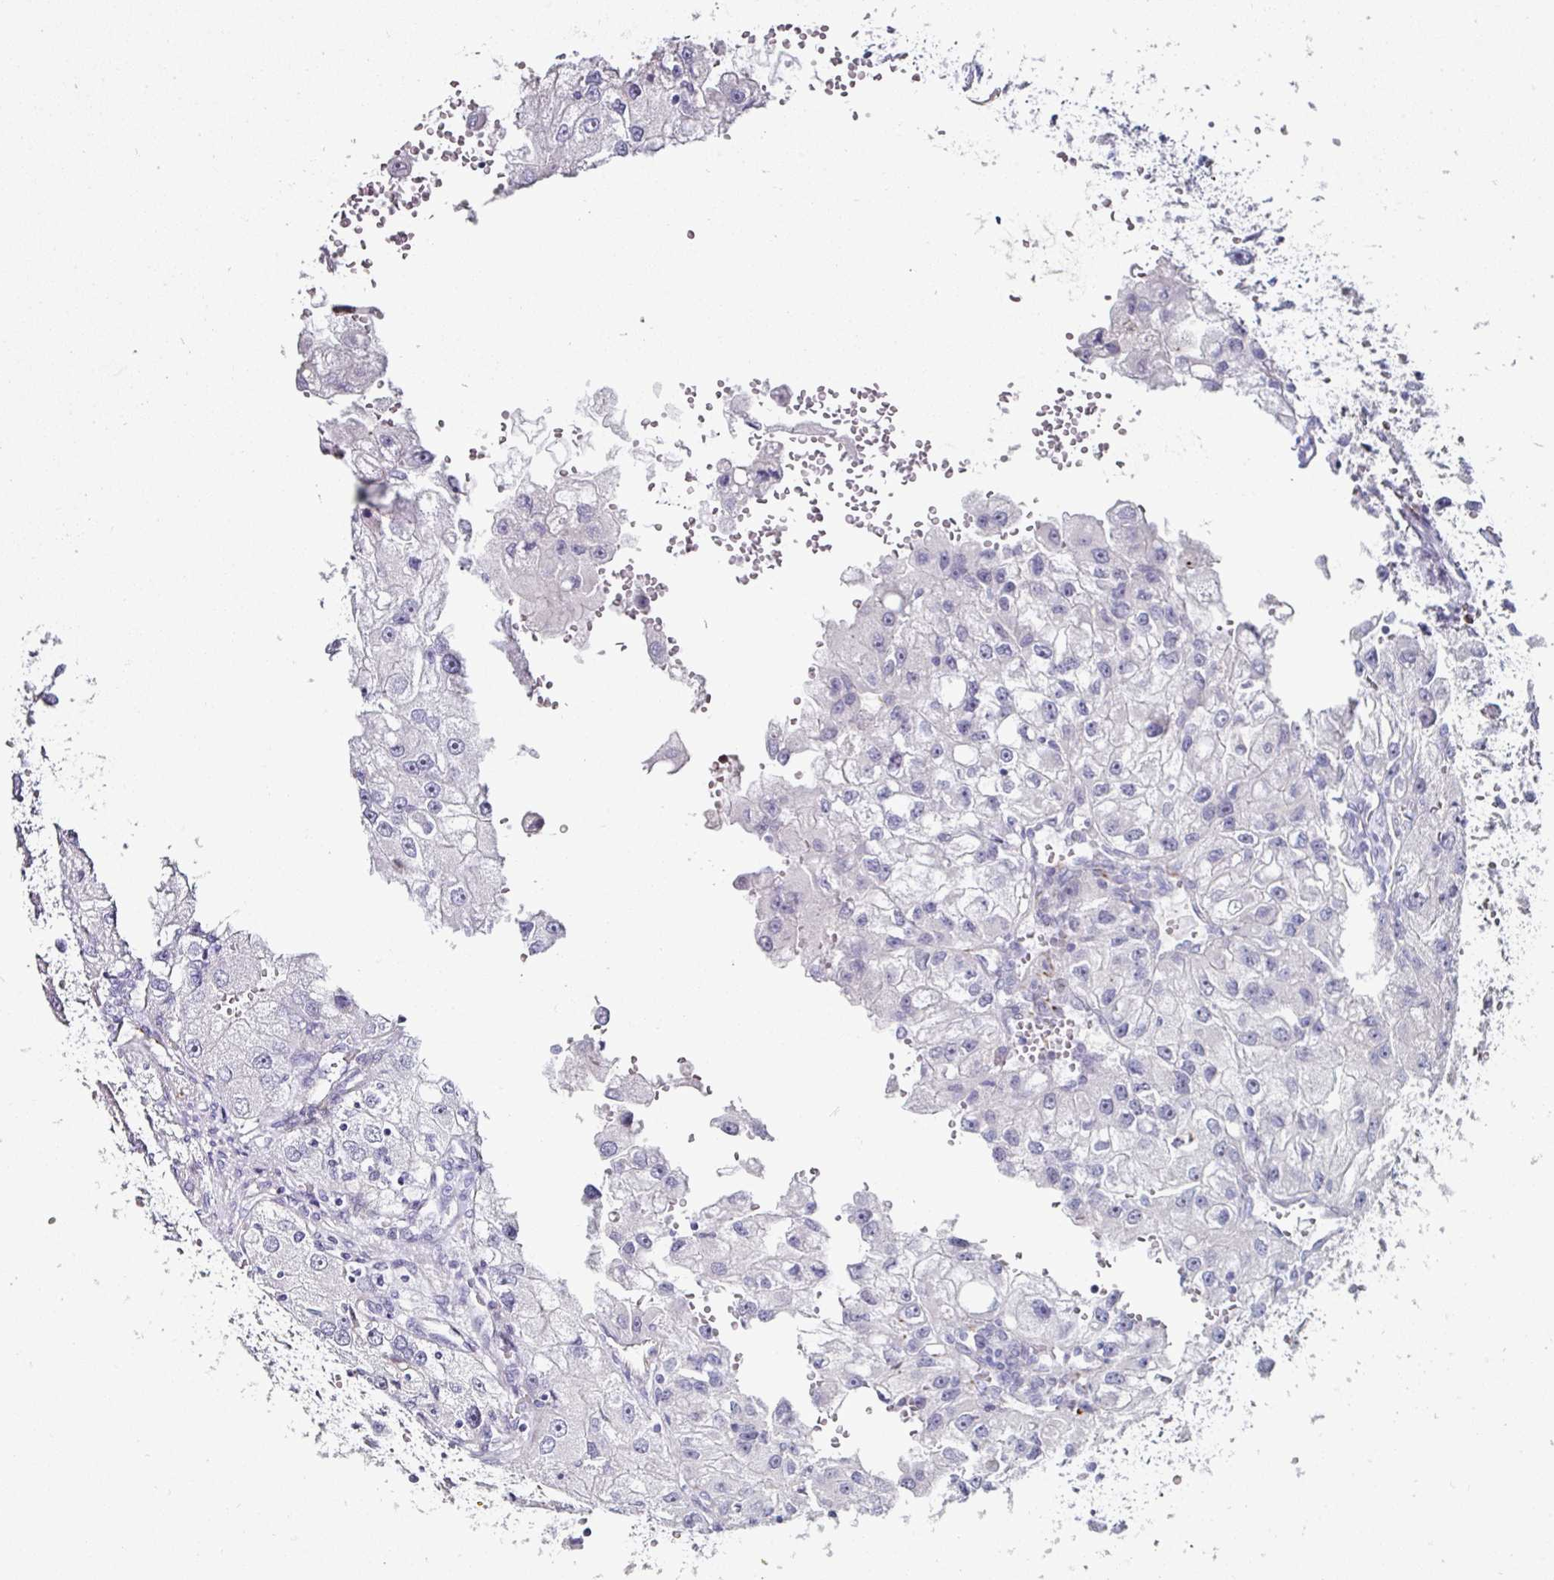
{"staining": {"intensity": "negative", "quantity": "none", "location": "none"}, "tissue": "renal cancer", "cell_type": "Tumor cells", "image_type": "cancer", "snomed": [{"axis": "morphology", "description": "Adenocarcinoma, NOS"}, {"axis": "topography", "description": "Kidney"}], "caption": "Tumor cells show no significant protein expression in adenocarcinoma (renal).", "gene": "TMPRSS9", "patient": {"sex": "male", "age": 63}}